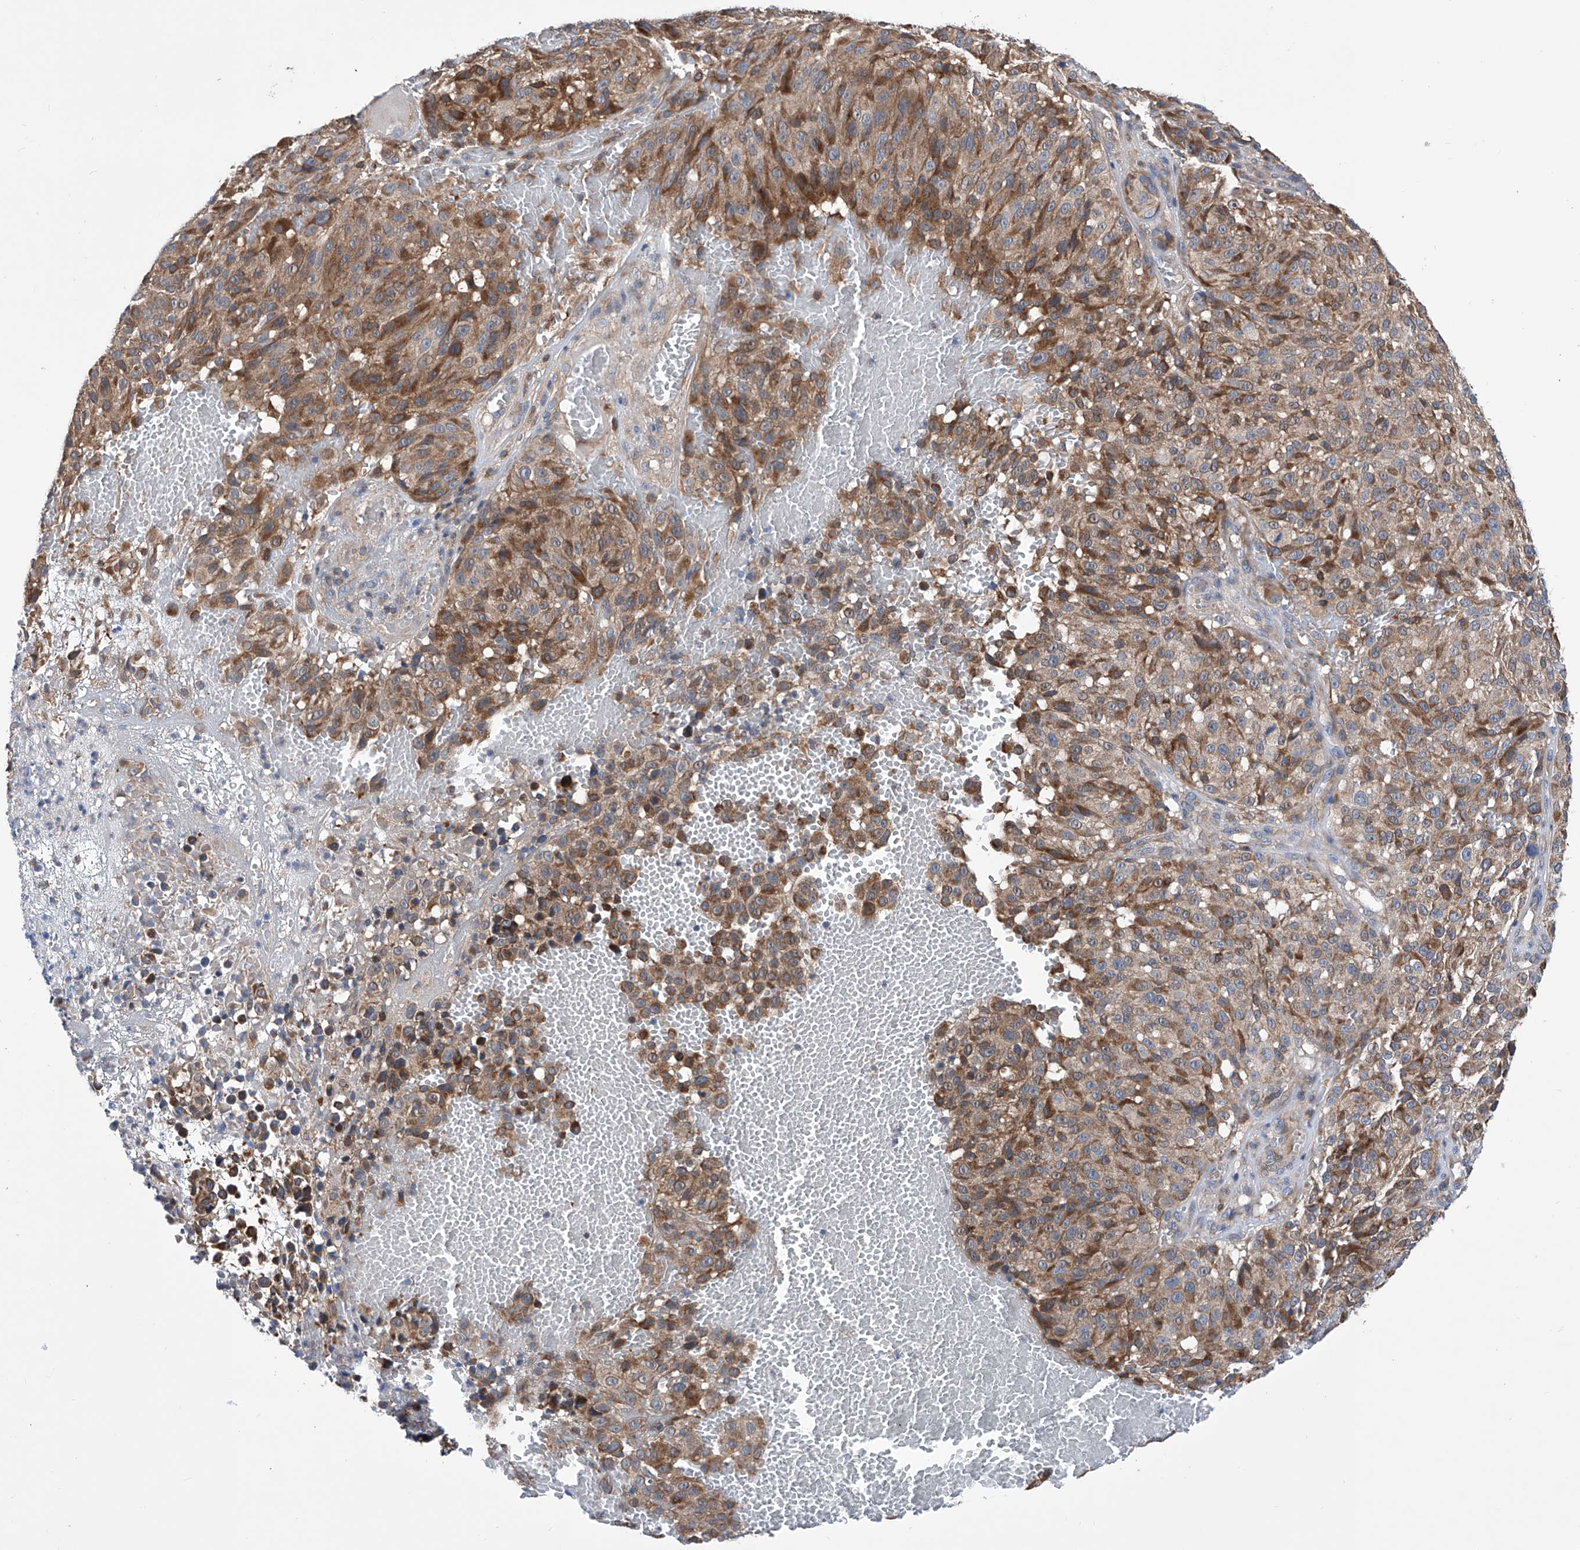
{"staining": {"intensity": "moderate", "quantity": "25%-75%", "location": "cytoplasmic/membranous"}, "tissue": "melanoma", "cell_type": "Tumor cells", "image_type": "cancer", "snomed": [{"axis": "morphology", "description": "Malignant melanoma, NOS"}, {"axis": "topography", "description": "Skin"}], "caption": "Protein expression analysis of human melanoma reveals moderate cytoplasmic/membranous expression in about 25%-75% of tumor cells.", "gene": "SPATA20", "patient": {"sex": "male", "age": 83}}